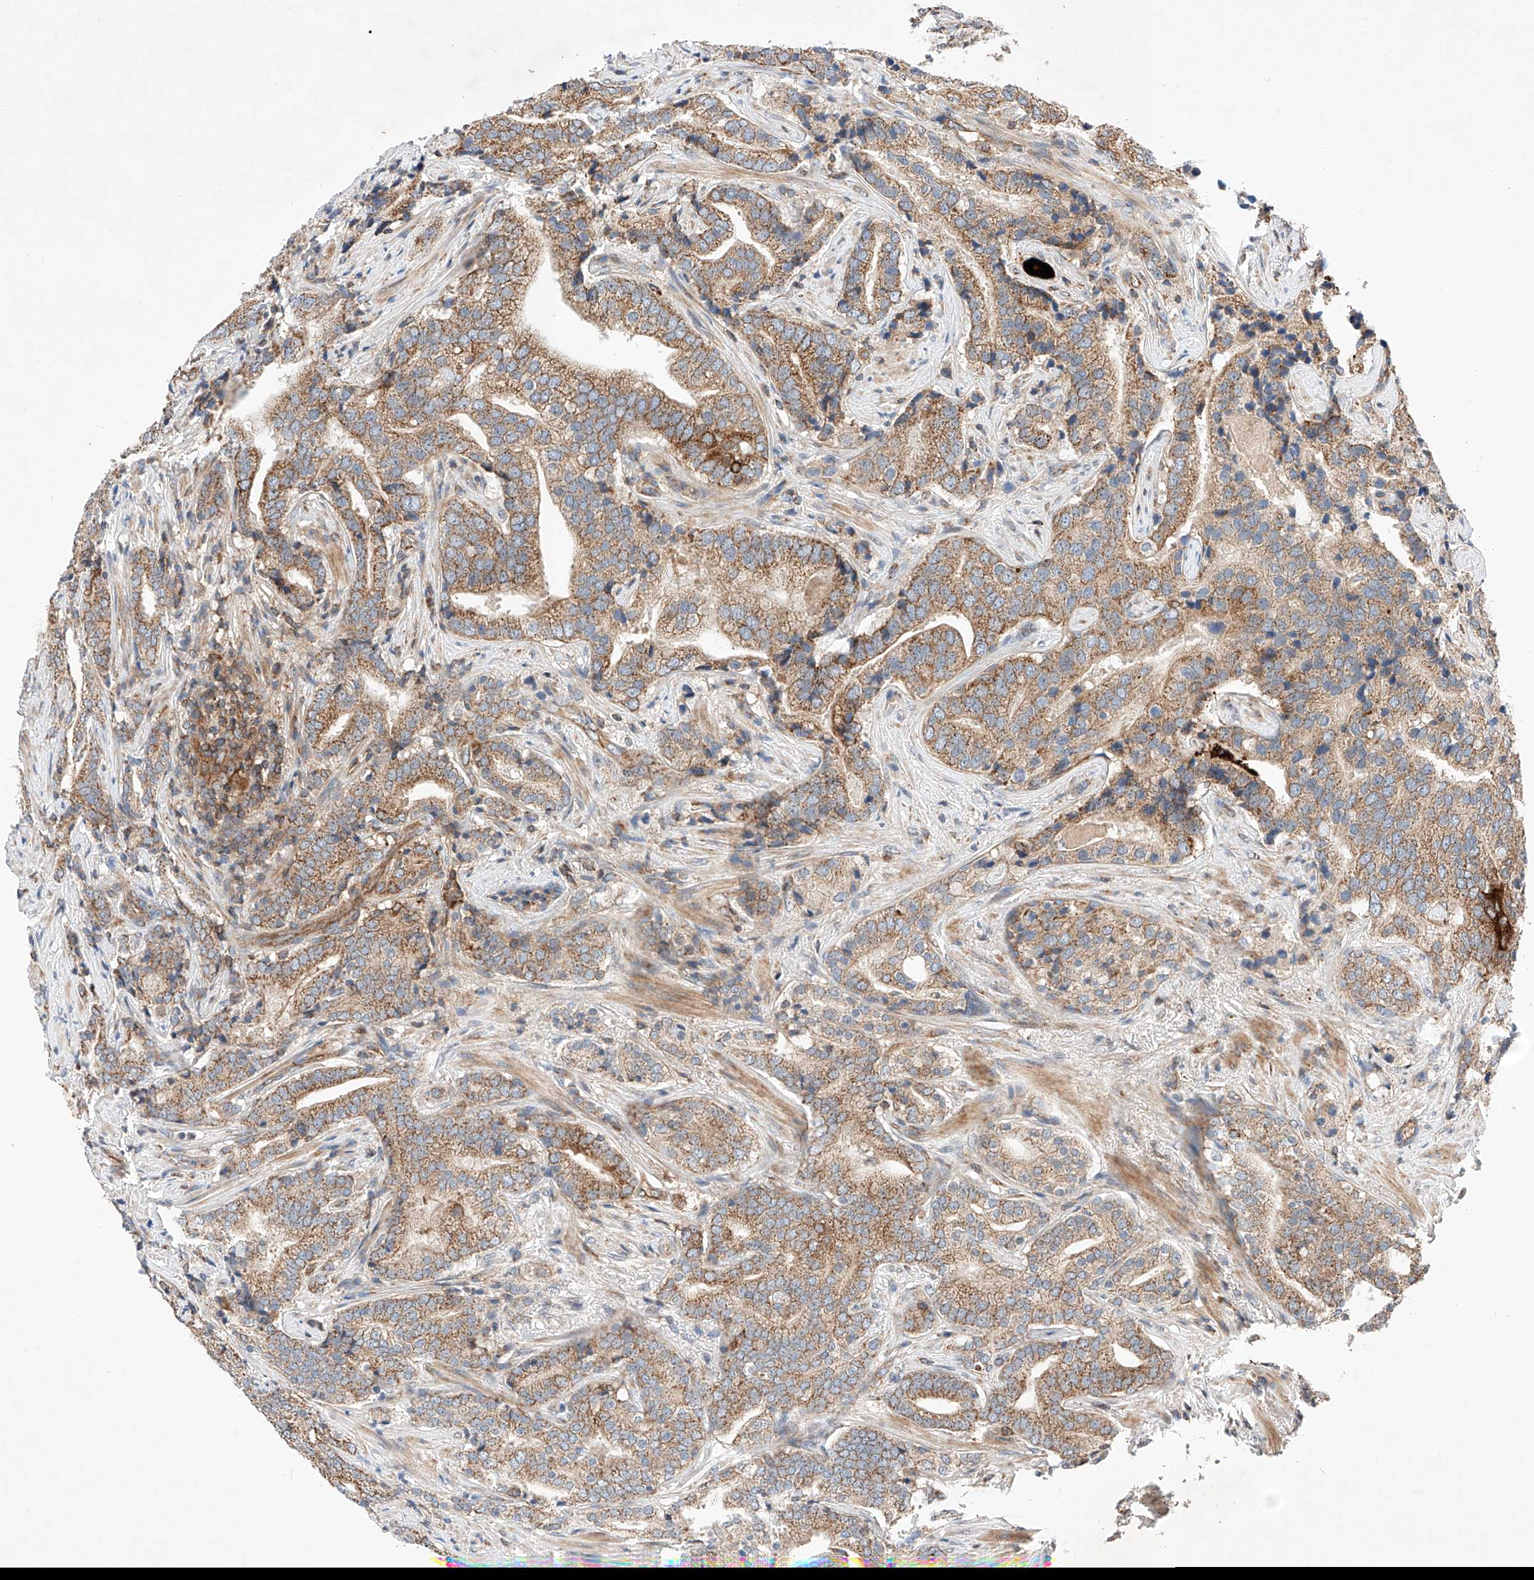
{"staining": {"intensity": "moderate", "quantity": ">75%", "location": "cytoplasmic/membranous"}, "tissue": "prostate cancer", "cell_type": "Tumor cells", "image_type": "cancer", "snomed": [{"axis": "morphology", "description": "Adenocarcinoma, High grade"}, {"axis": "topography", "description": "Prostate"}], "caption": "A micrograph of prostate high-grade adenocarcinoma stained for a protein shows moderate cytoplasmic/membranous brown staining in tumor cells.", "gene": "NR1D1", "patient": {"sex": "male", "age": 57}}